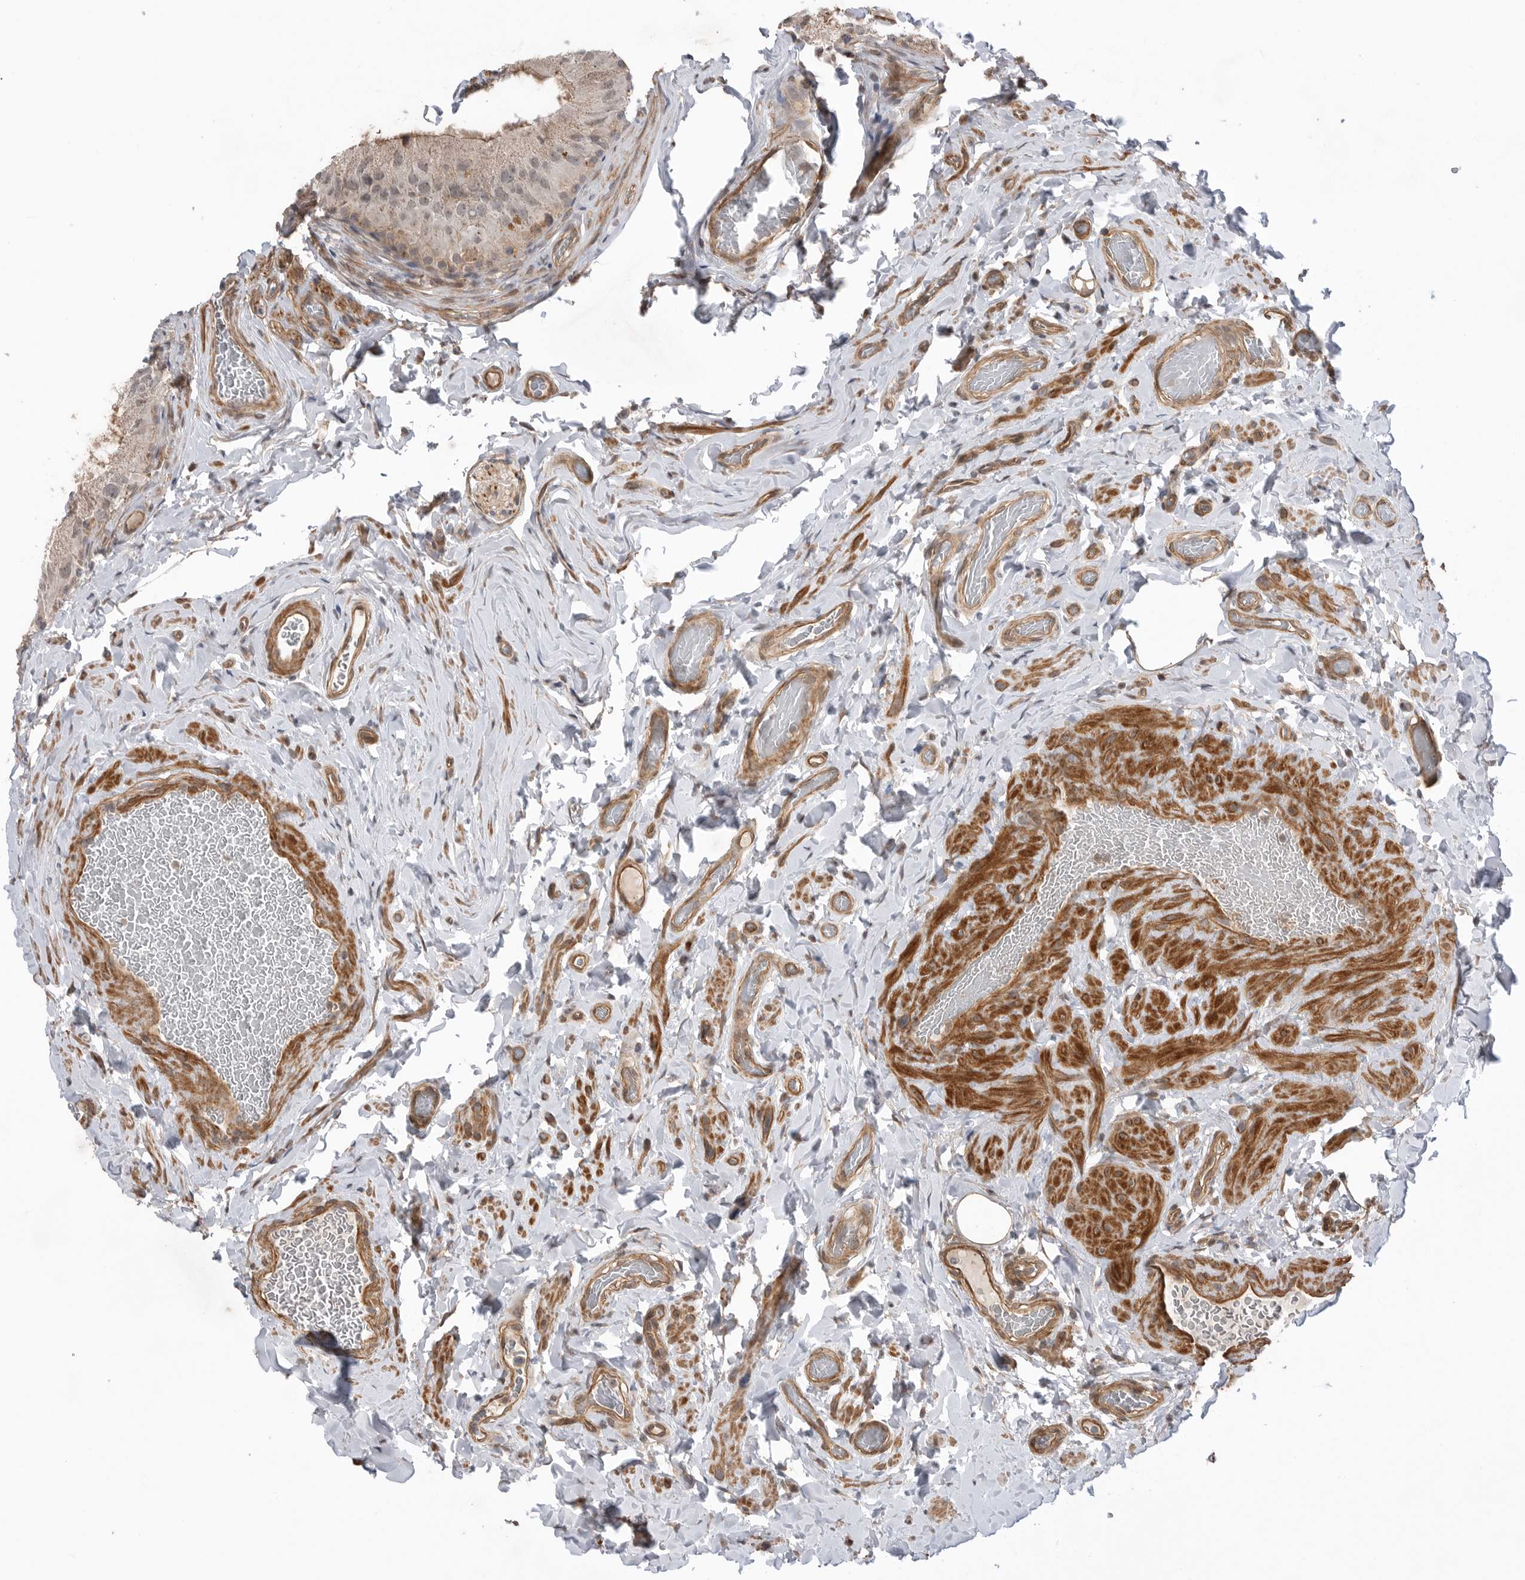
{"staining": {"intensity": "weak", "quantity": ">75%", "location": "cytoplasmic/membranous"}, "tissue": "epididymis", "cell_type": "Glandular cells", "image_type": "normal", "snomed": [{"axis": "morphology", "description": "Normal tissue, NOS"}, {"axis": "topography", "description": "Vascular tissue"}, {"axis": "topography", "description": "Epididymis"}], "caption": "High-power microscopy captured an immunohistochemistry histopathology image of normal epididymis, revealing weak cytoplasmic/membranous expression in approximately >75% of glandular cells. The protein of interest is stained brown, and the nuclei are stained in blue (DAB (3,3'-diaminobenzidine) IHC with brightfield microscopy, high magnification).", "gene": "PEAK1", "patient": {"sex": "male", "age": 49}}